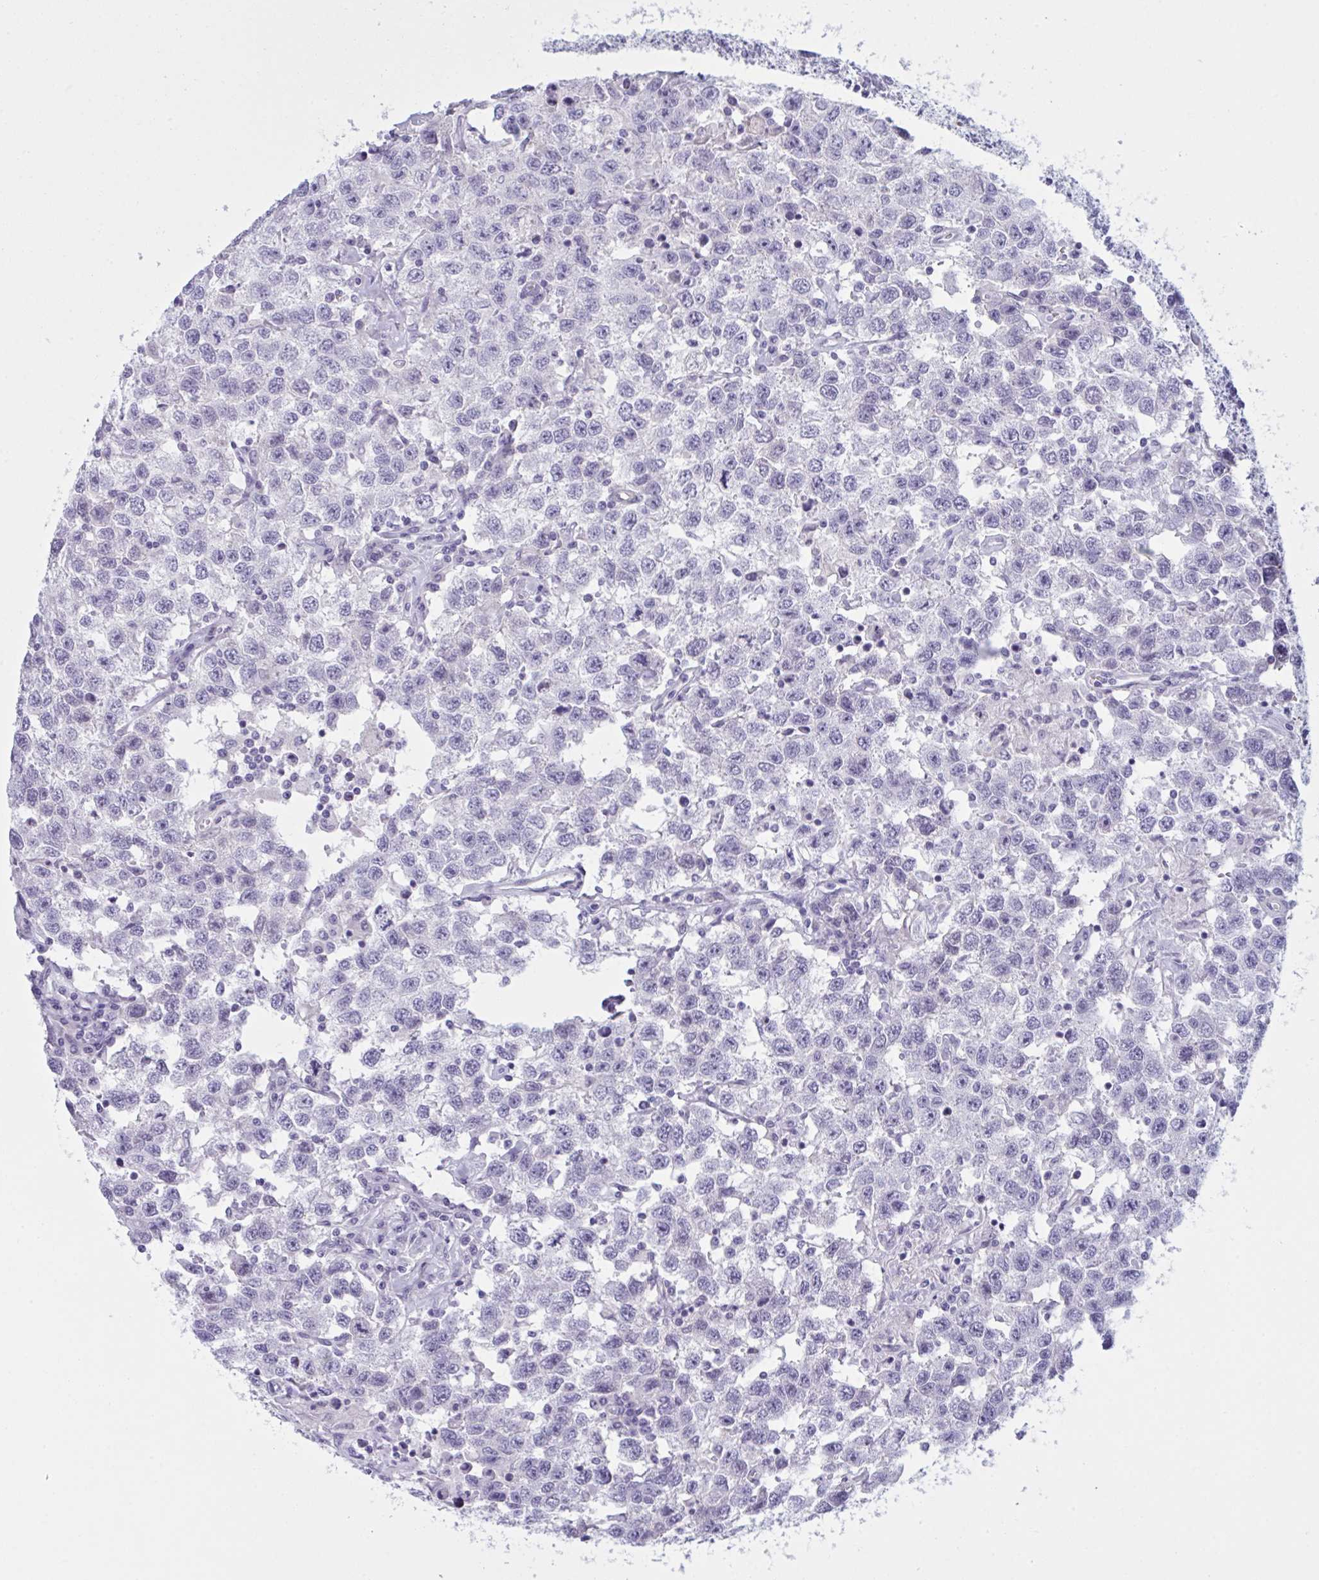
{"staining": {"intensity": "negative", "quantity": "none", "location": "none"}, "tissue": "testis cancer", "cell_type": "Tumor cells", "image_type": "cancer", "snomed": [{"axis": "morphology", "description": "Seminoma, NOS"}, {"axis": "topography", "description": "Testis"}], "caption": "DAB (3,3'-diaminobenzidine) immunohistochemical staining of human testis cancer exhibits no significant expression in tumor cells.", "gene": "OR1L3", "patient": {"sex": "male", "age": 41}}